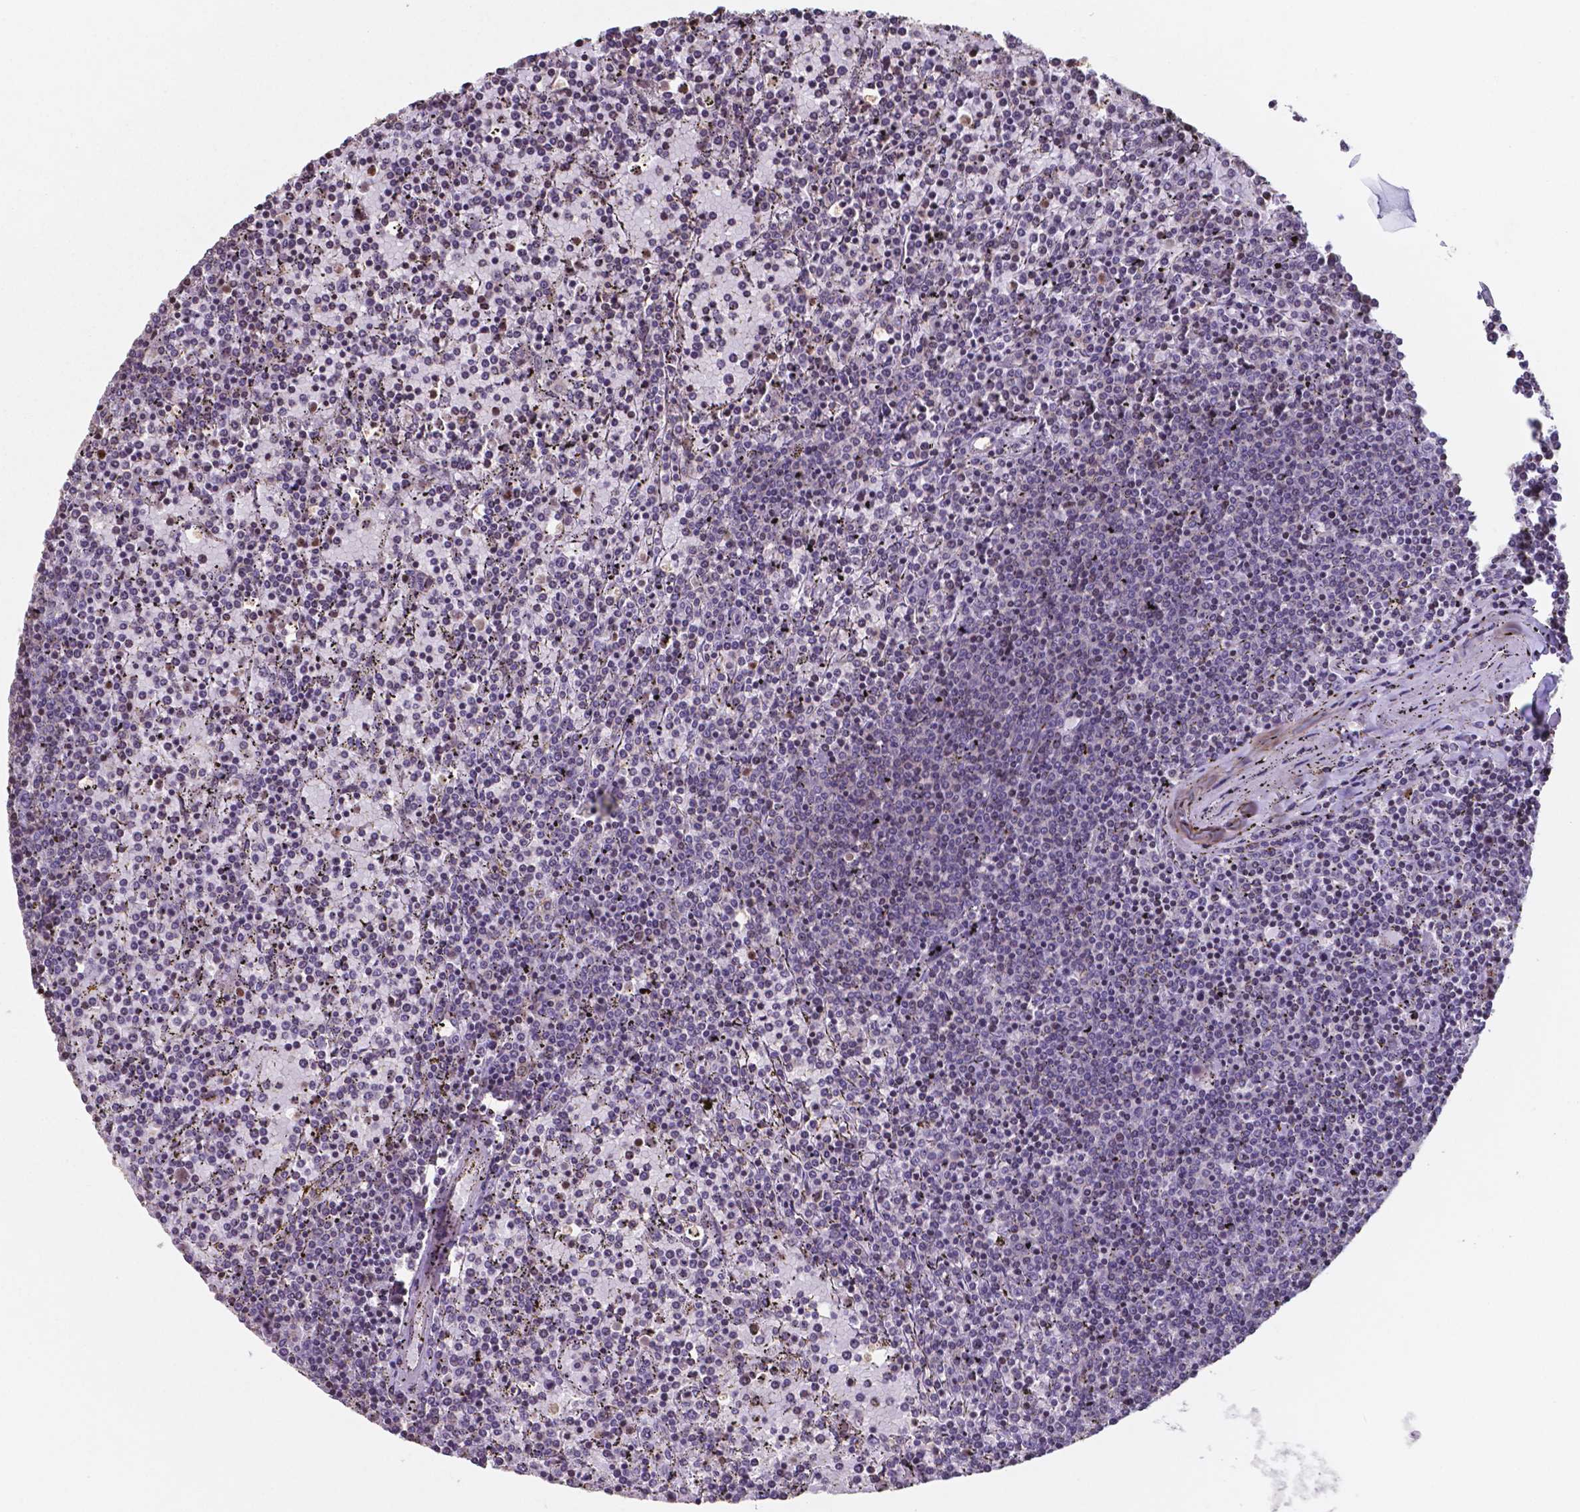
{"staining": {"intensity": "negative", "quantity": "none", "location": "none"}, "tissue": "lymphoma", "cell_type": "Tumor cells", "image_type": "cancer", "snomed": [{"axis": "morphology", "description": "Malignant lymphoma, non-Hodgkin's type, Low grade"}, {"axis": "topography", "description": "Spleen"}], "caption": "This is an immunohistochemistry image of low-grade malignant lymphoma, non-Hodgkin's type. There is no expression in tumor cells.", "gene": "MLC1", "patient": {"sex": "female", "age": 77}}